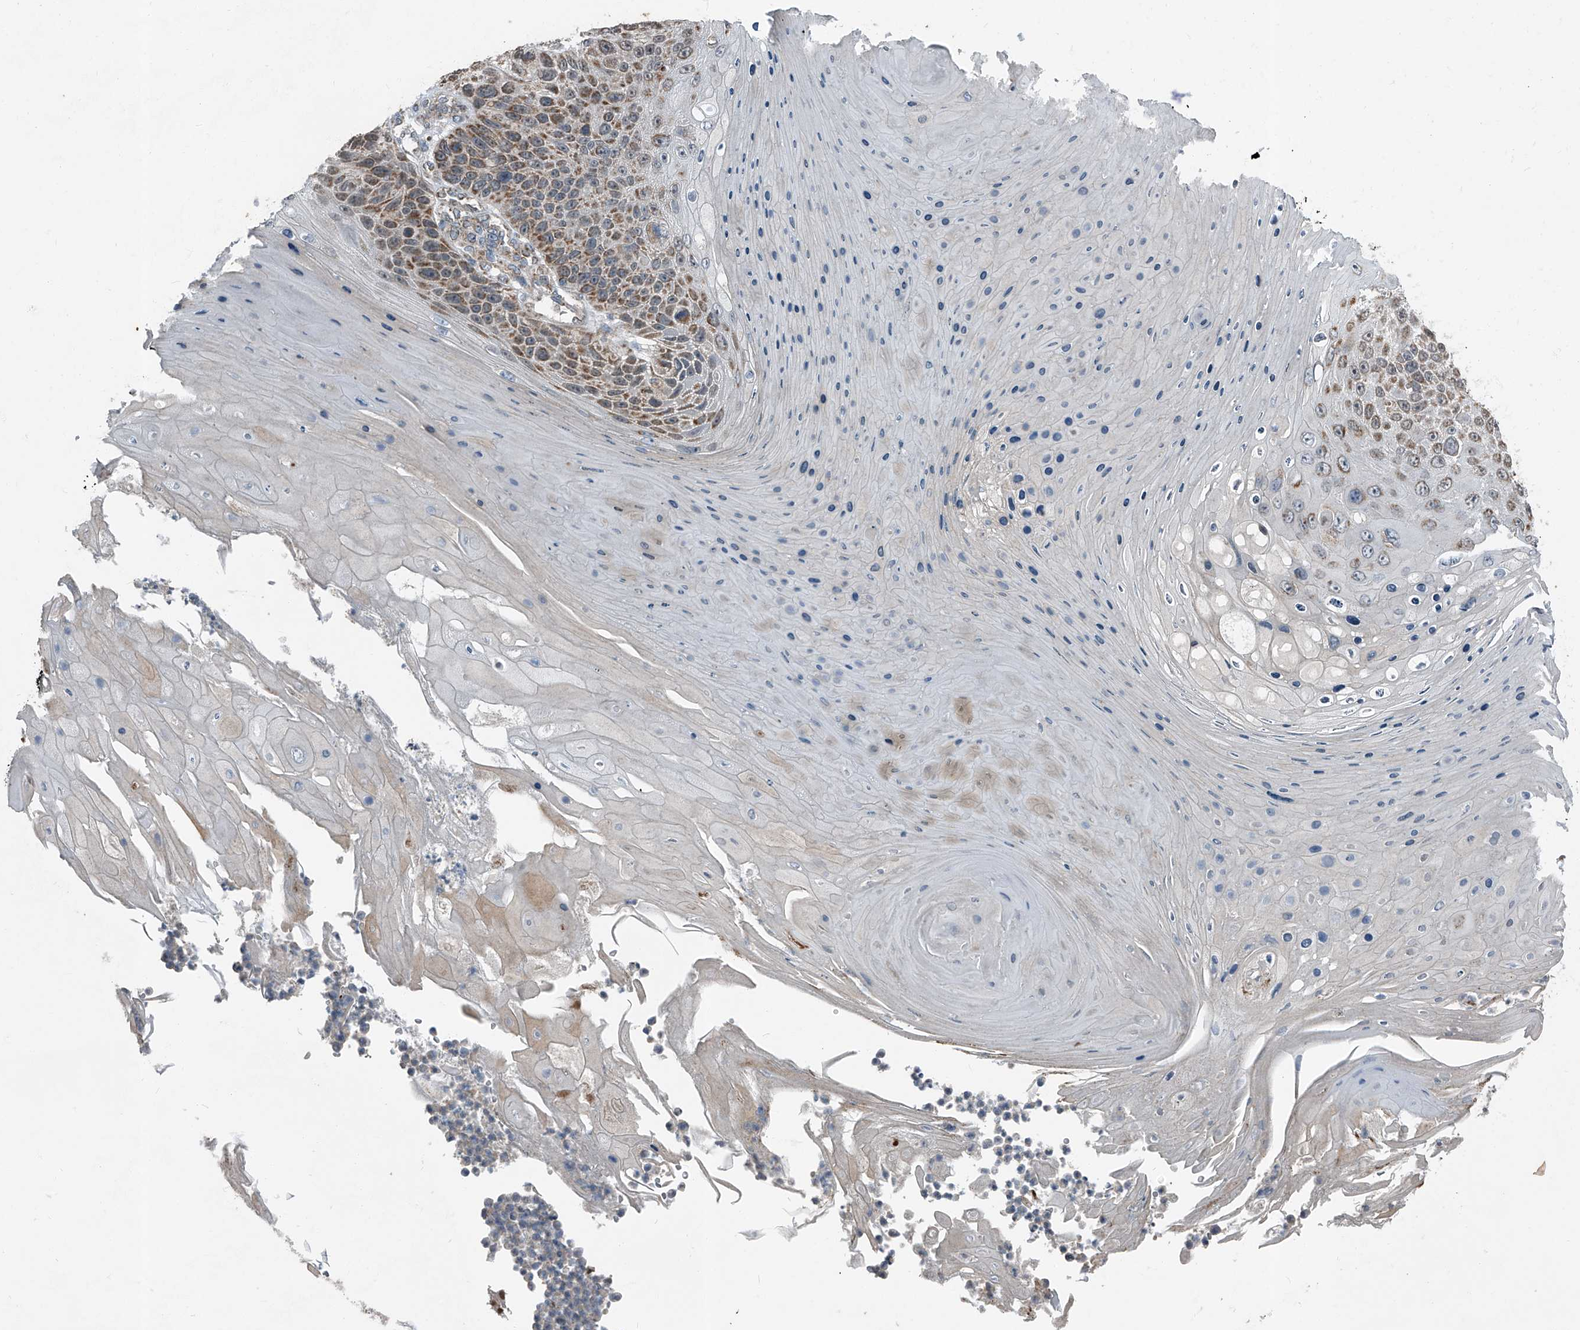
{"staining": {"intensity": "moderate", "quantity": ">75%", "location": "cytoplasmic/membranous"}, "tissue": "skin cancer", "cell_type": "Tumor cells", "image_type": "cancer", "snomed": [{"axis": "morphology", "description": "Squamous cell carcinoma, NOS"}, {"axis": "topography", "description": "Skin"}], "caption": "Immunohistochemical staining of human skin cancer (squamous cell carcinoma) reveals moderate cytoplasmic/membranous protein staining in approximately >75% of tumor cells.", "gene": "CHRNA7", "patient": {"sex": "female", "age": 88}}